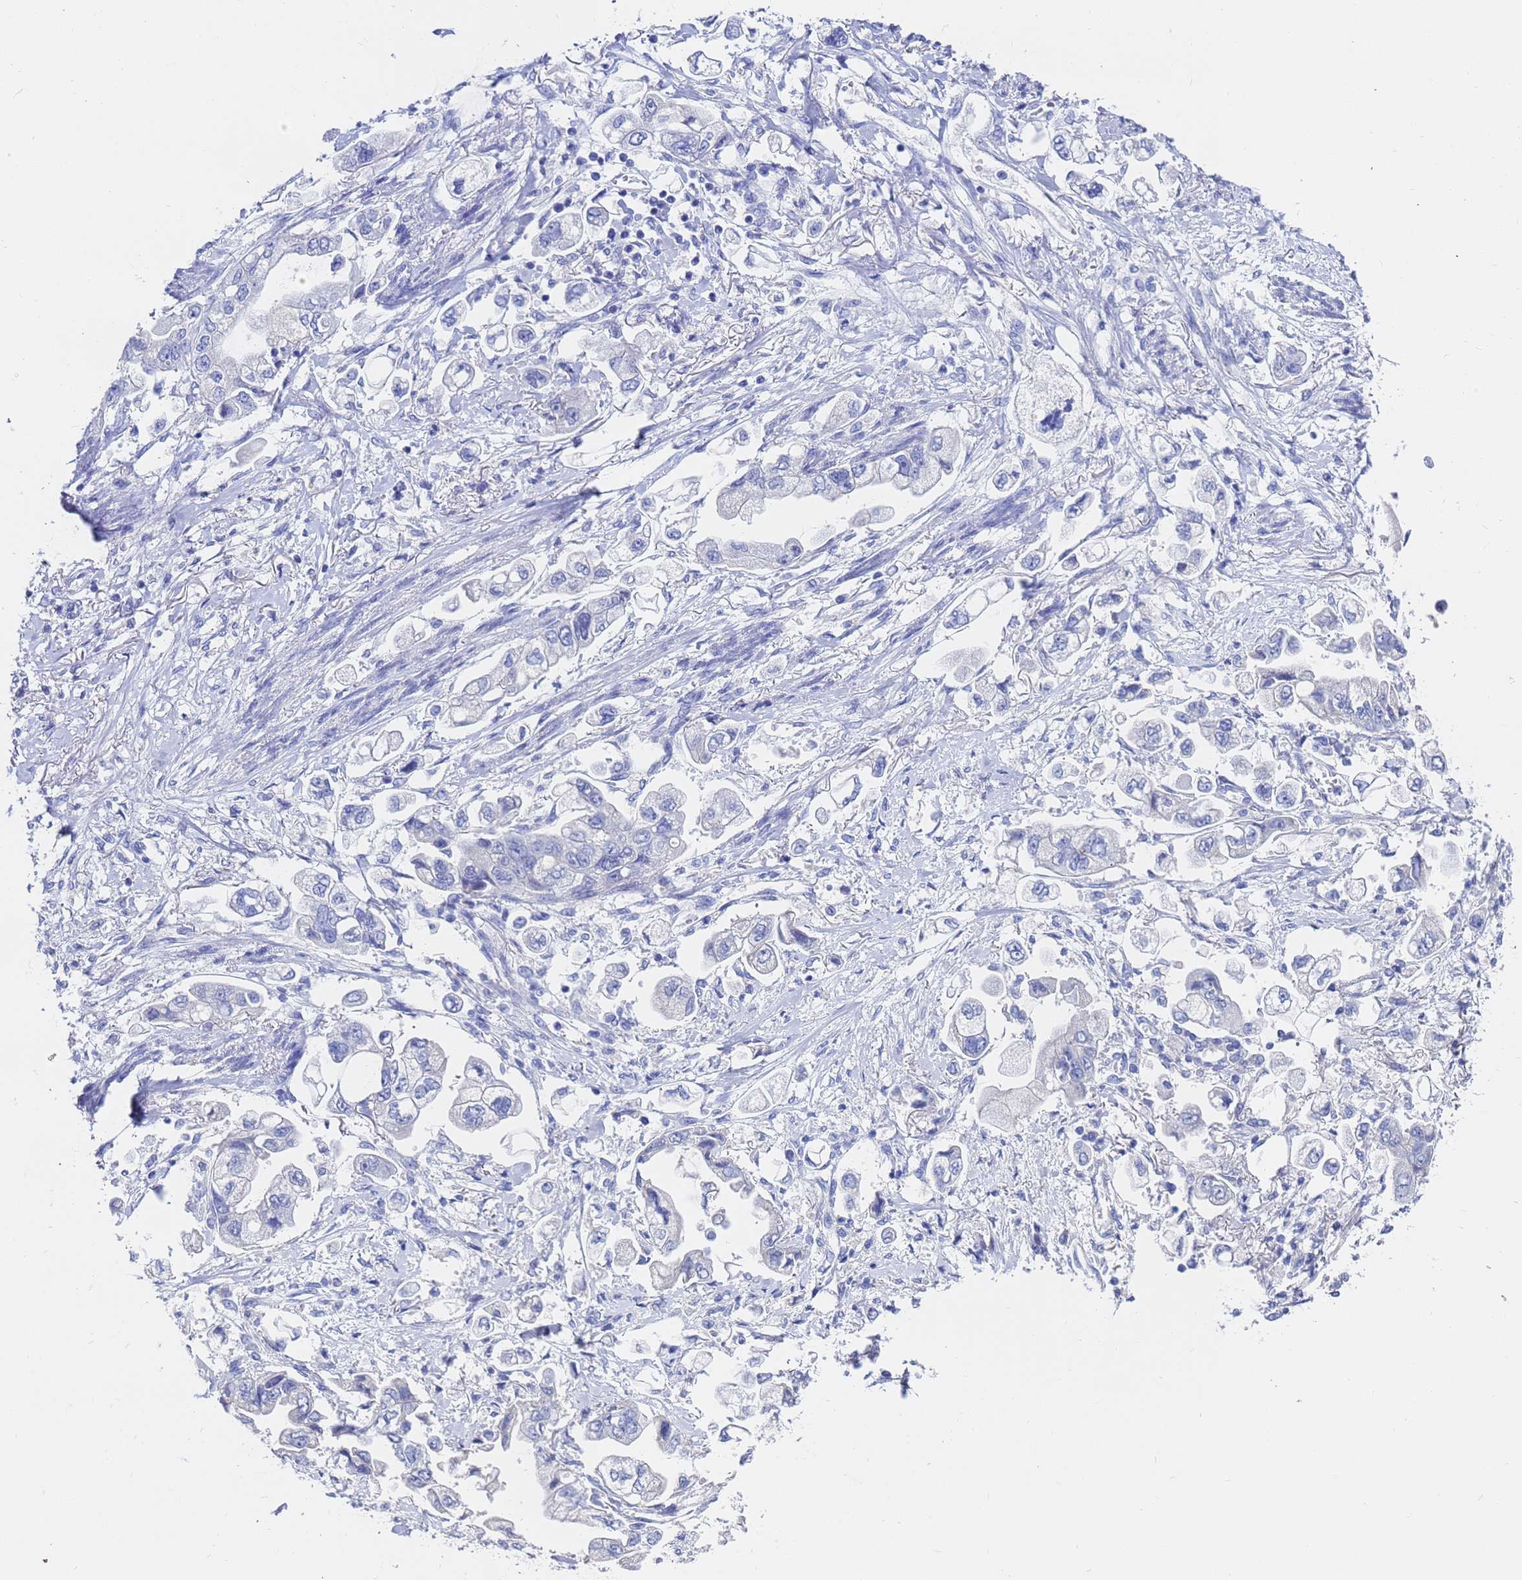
{"staining": {"intensity": "negative", "quantity": "none", "location": "none"}, "tissue": "stomach cancer", "cell_type": "Tumor cells", "image_type": "cancer", "snomed": [{"axis": "morphology", "description": "Adenocarcinoma, NOS"}, {"axis": "topography", "description": "Stomach"}], "caption": "An image of stomach cancer stained for a protein demonstrates no brown staining in tumor cells.", "gene": "C2orf72", "patient": {"sex": "male", "age": 62}}